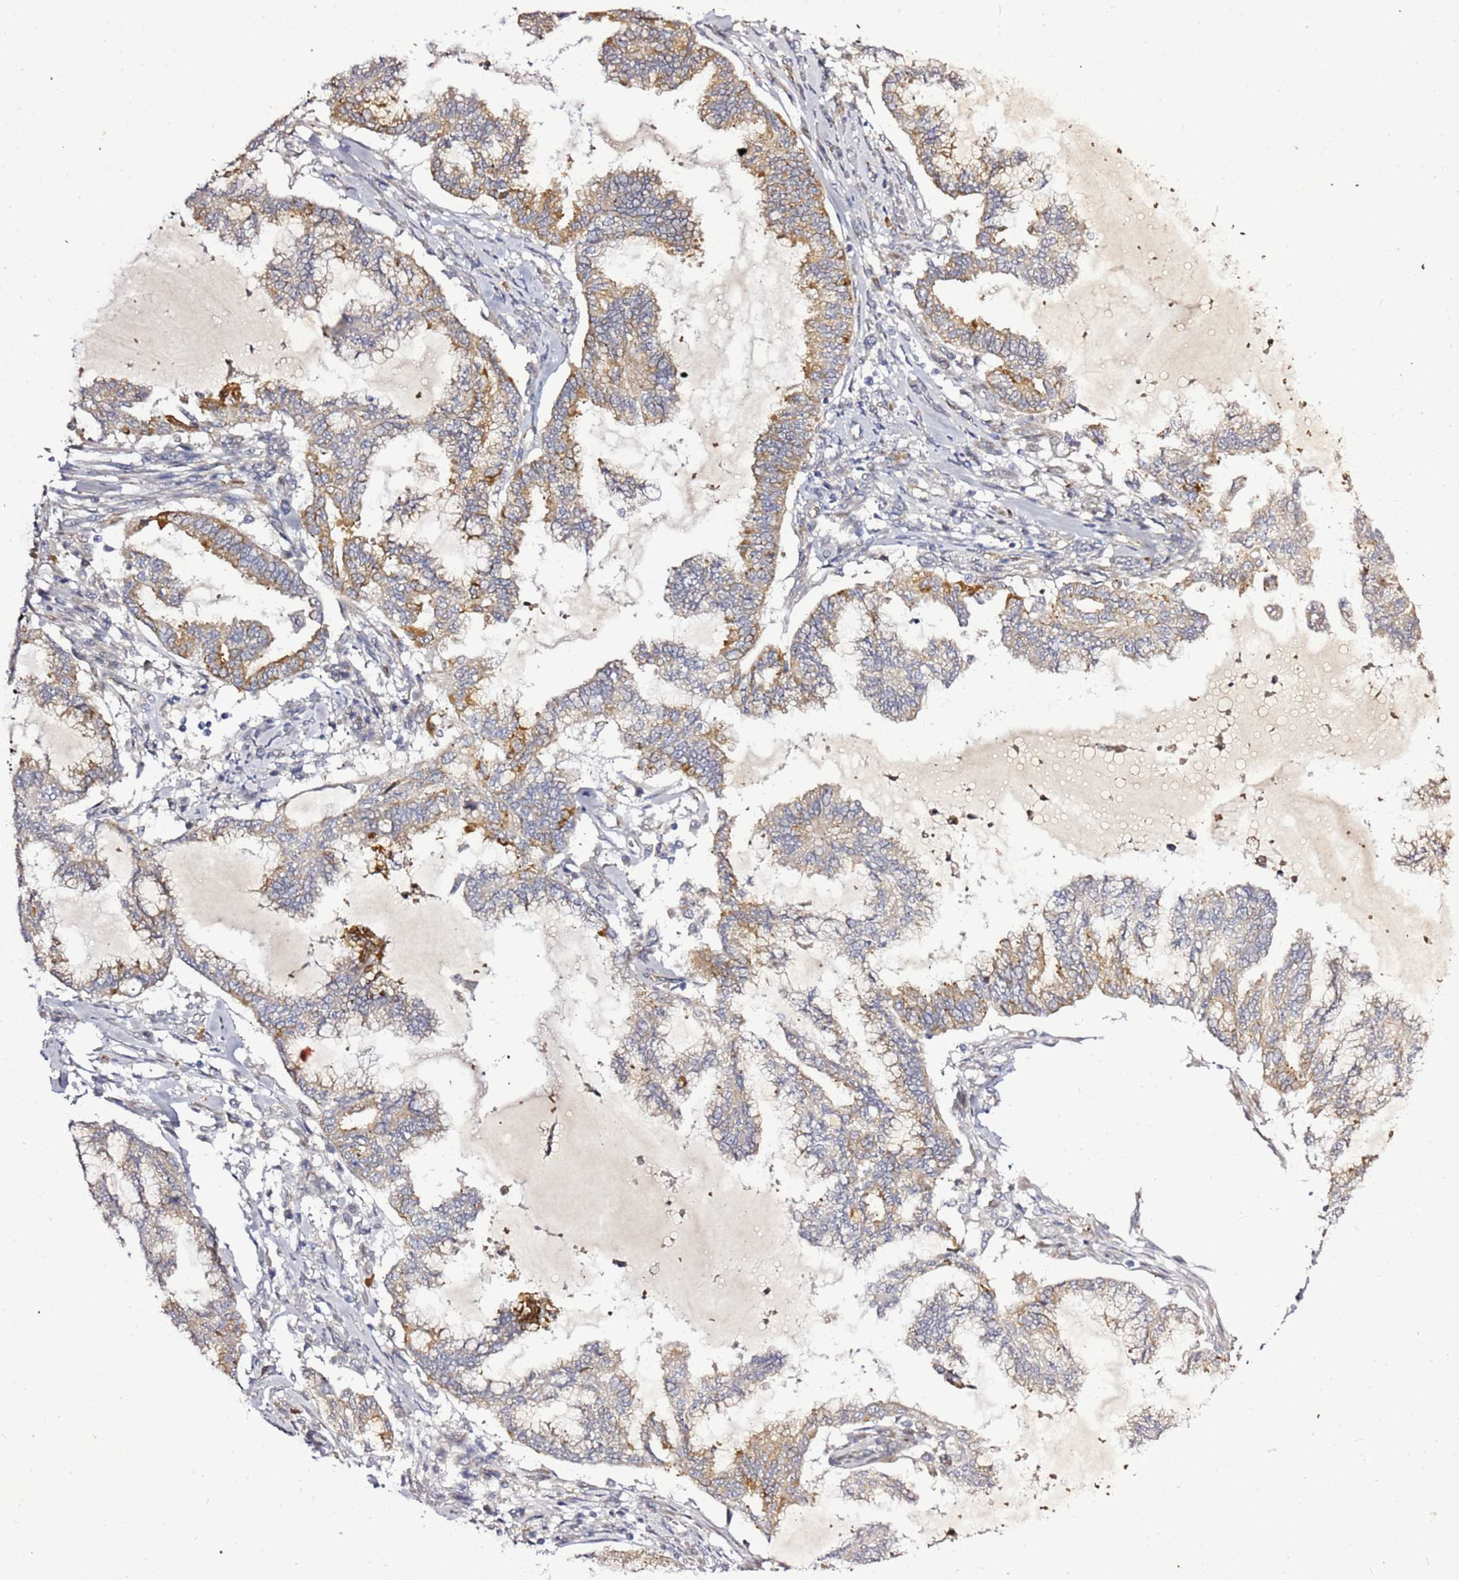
{"staining": {"intensity": "moderate", "quantity": "25%-75%", "location": "cytoplasmic/membranous"}, "tissue": "endometrial cancer", "cell_type": "Tumor cells", "image_type": "cancer", "snomed": [{"axis": "morphology", "description": "Adenocarcinoma, NOS"}, {"axis": "topography", "description": "Endometrium"}], "caption": "A medium amount of moderate cytoplasmic/membranous staining is present in approximately 25%-75% of tumor cells in endometrial cancer tissue.", "gene": "NOL8", "patient": {"sex": "female", "age": 86}}